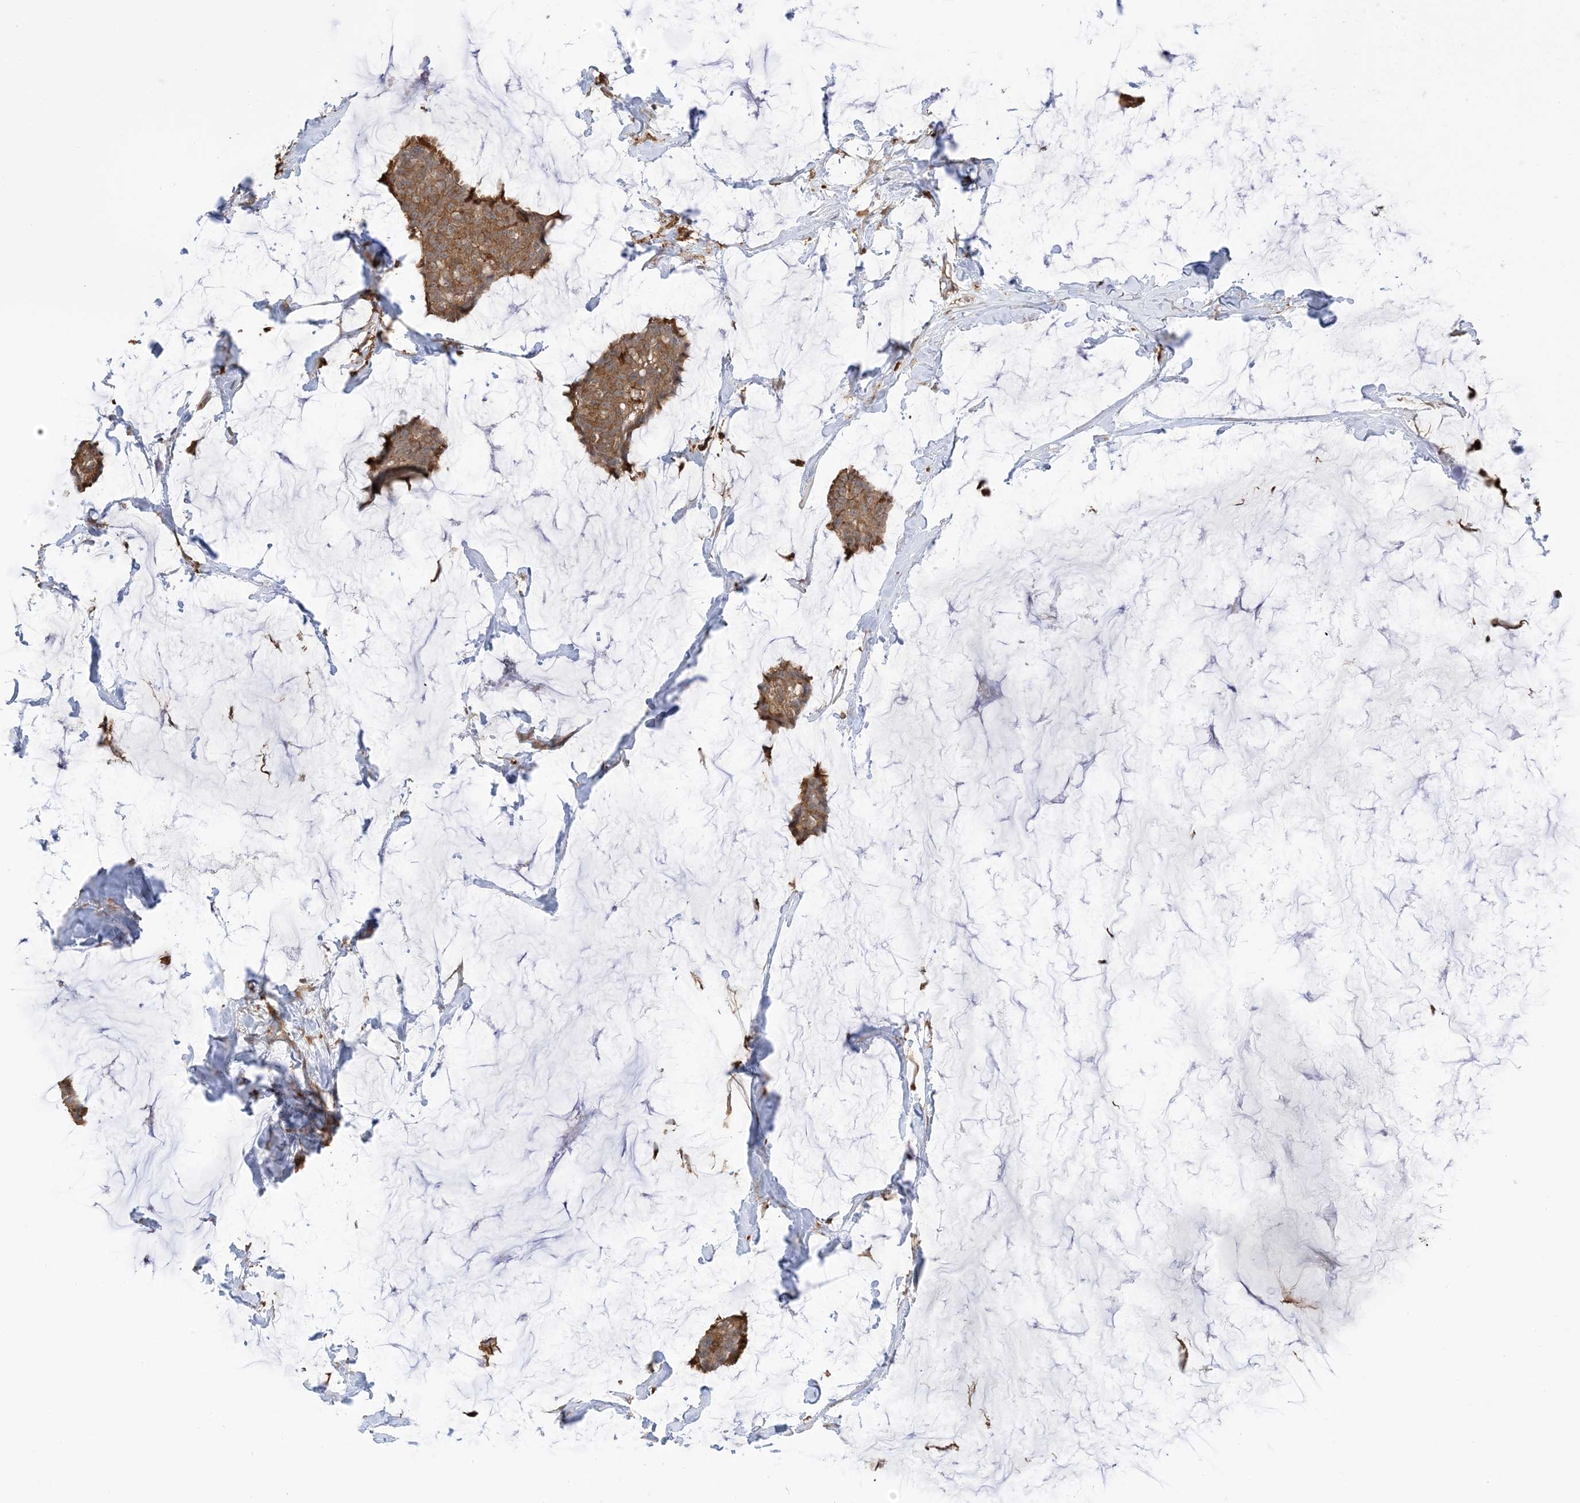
{"staining": {"intensity": "moderate", "quantity": ">75%", "location": "cytoplasmic/membranous"}, "tissue": "breast cancer", "cell_type": "Tumor cells", "image_type": "cancer", "snomed": [{"axis": "morphology", "description": "Duct carcinoma"}, {"axis": "topography", "description": "Breast"}], "caption": "The photomicrograph exhibits immunohistochemical staining of infiltrating ductal carcinoma (breast). There is moderate cytoplasmic/membranous positivity is present in approximately >75% of tumor cells. (Stains: DAB (3,3'-diaminobenzidine) in brown, nuclei in blue, Microscopy: brightfield microscopy at high magnification).", "gene": "CAPZB", "patient": {"sex": "female", "age": 93}}